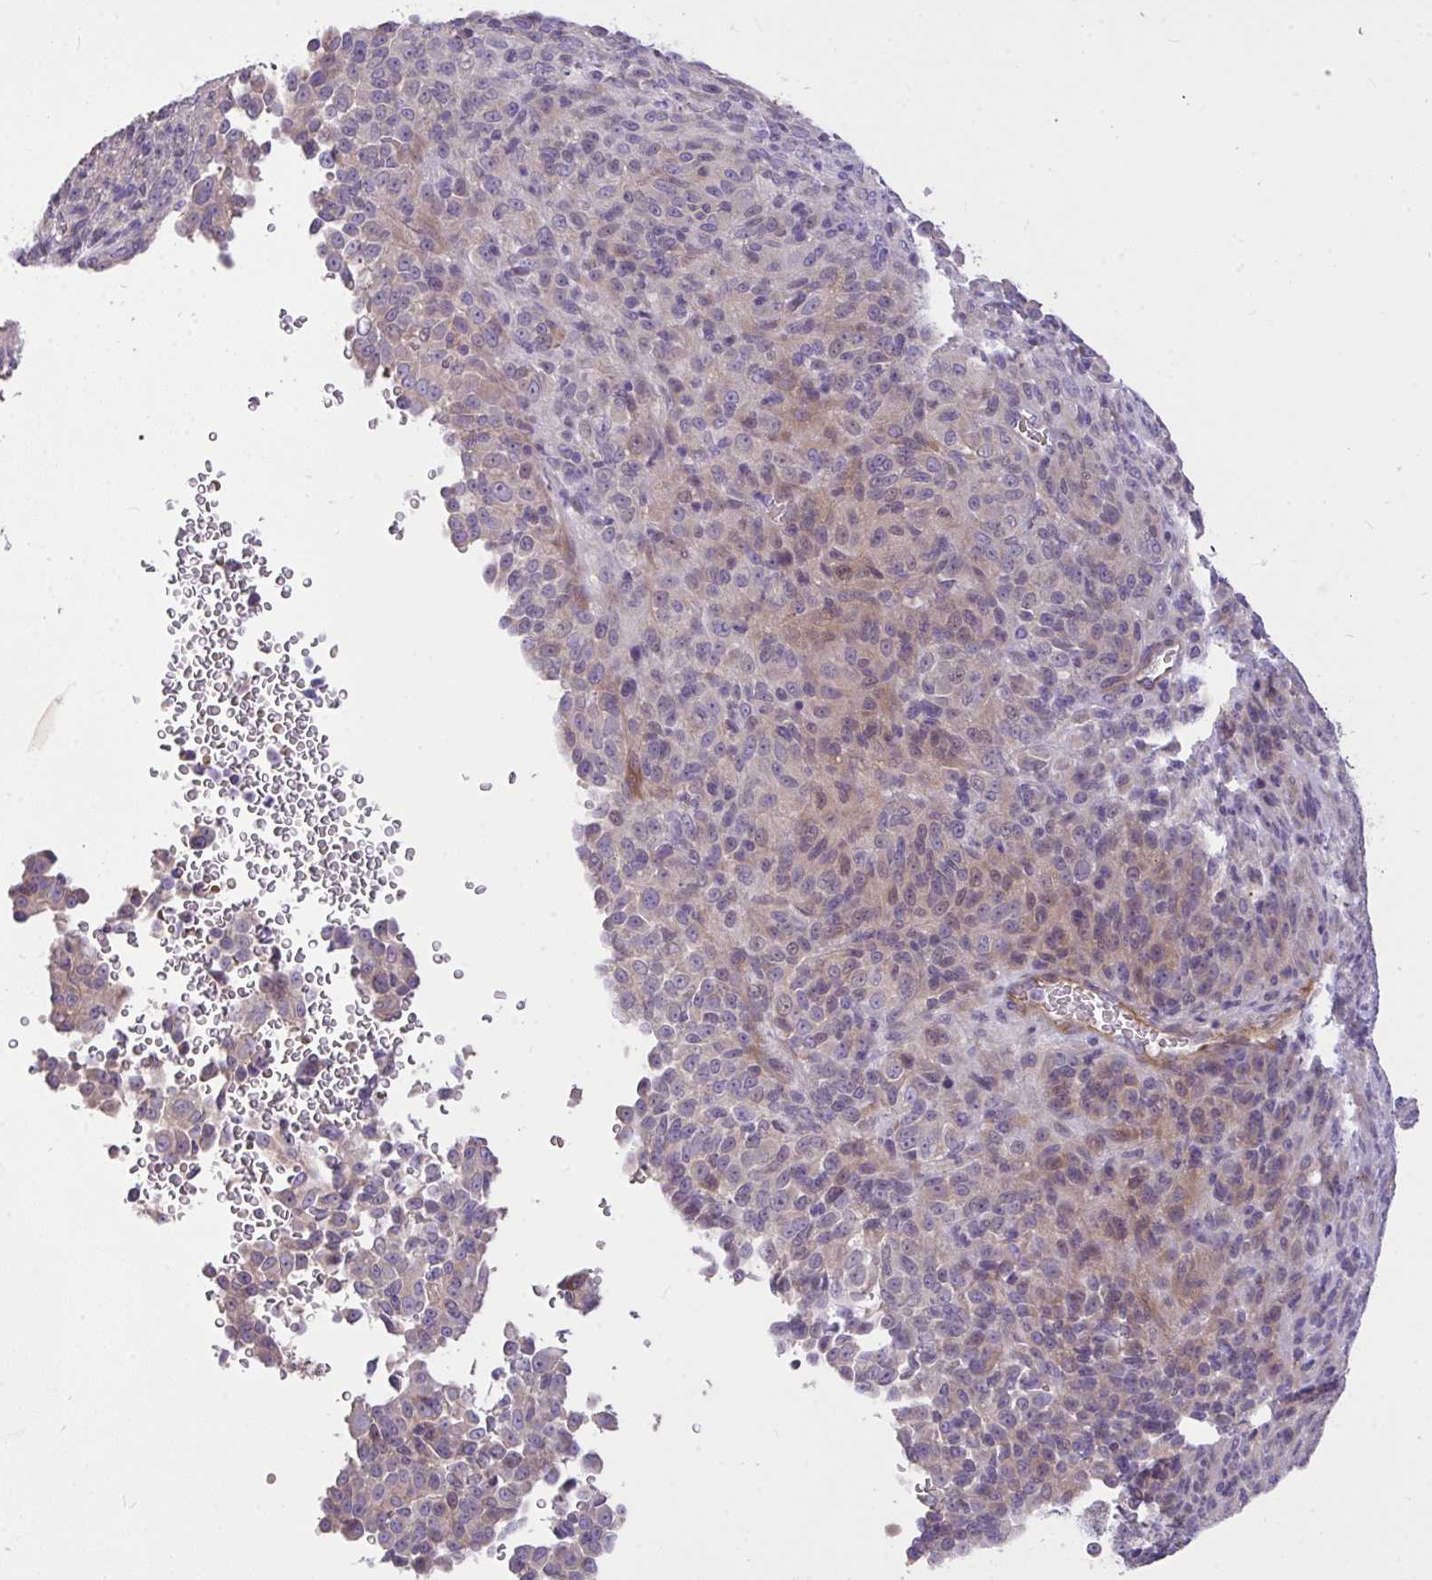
{"staining": {"intensity": "weak", "quantity": "25%-75%", "location": "cytoplasmic/membranous"}, "tissue": "melanoma", "cell_type": "Tumor cells", "image_type": "cancer", "snomed": [{"axis": "morphology", "description": "Malignant melanoma, Metastatic site"}, {"axis": "topography", "description": "Brain"}], "caption": "This histopathology image demonstrates IHC staining of human malignant melanoma (metastatic site), with low weak cytoplasmic/membranous staining in about 25%-75% of tumor cells.", "gene": "MOCS1", "patient": {"sex": "female", "age": 56}}